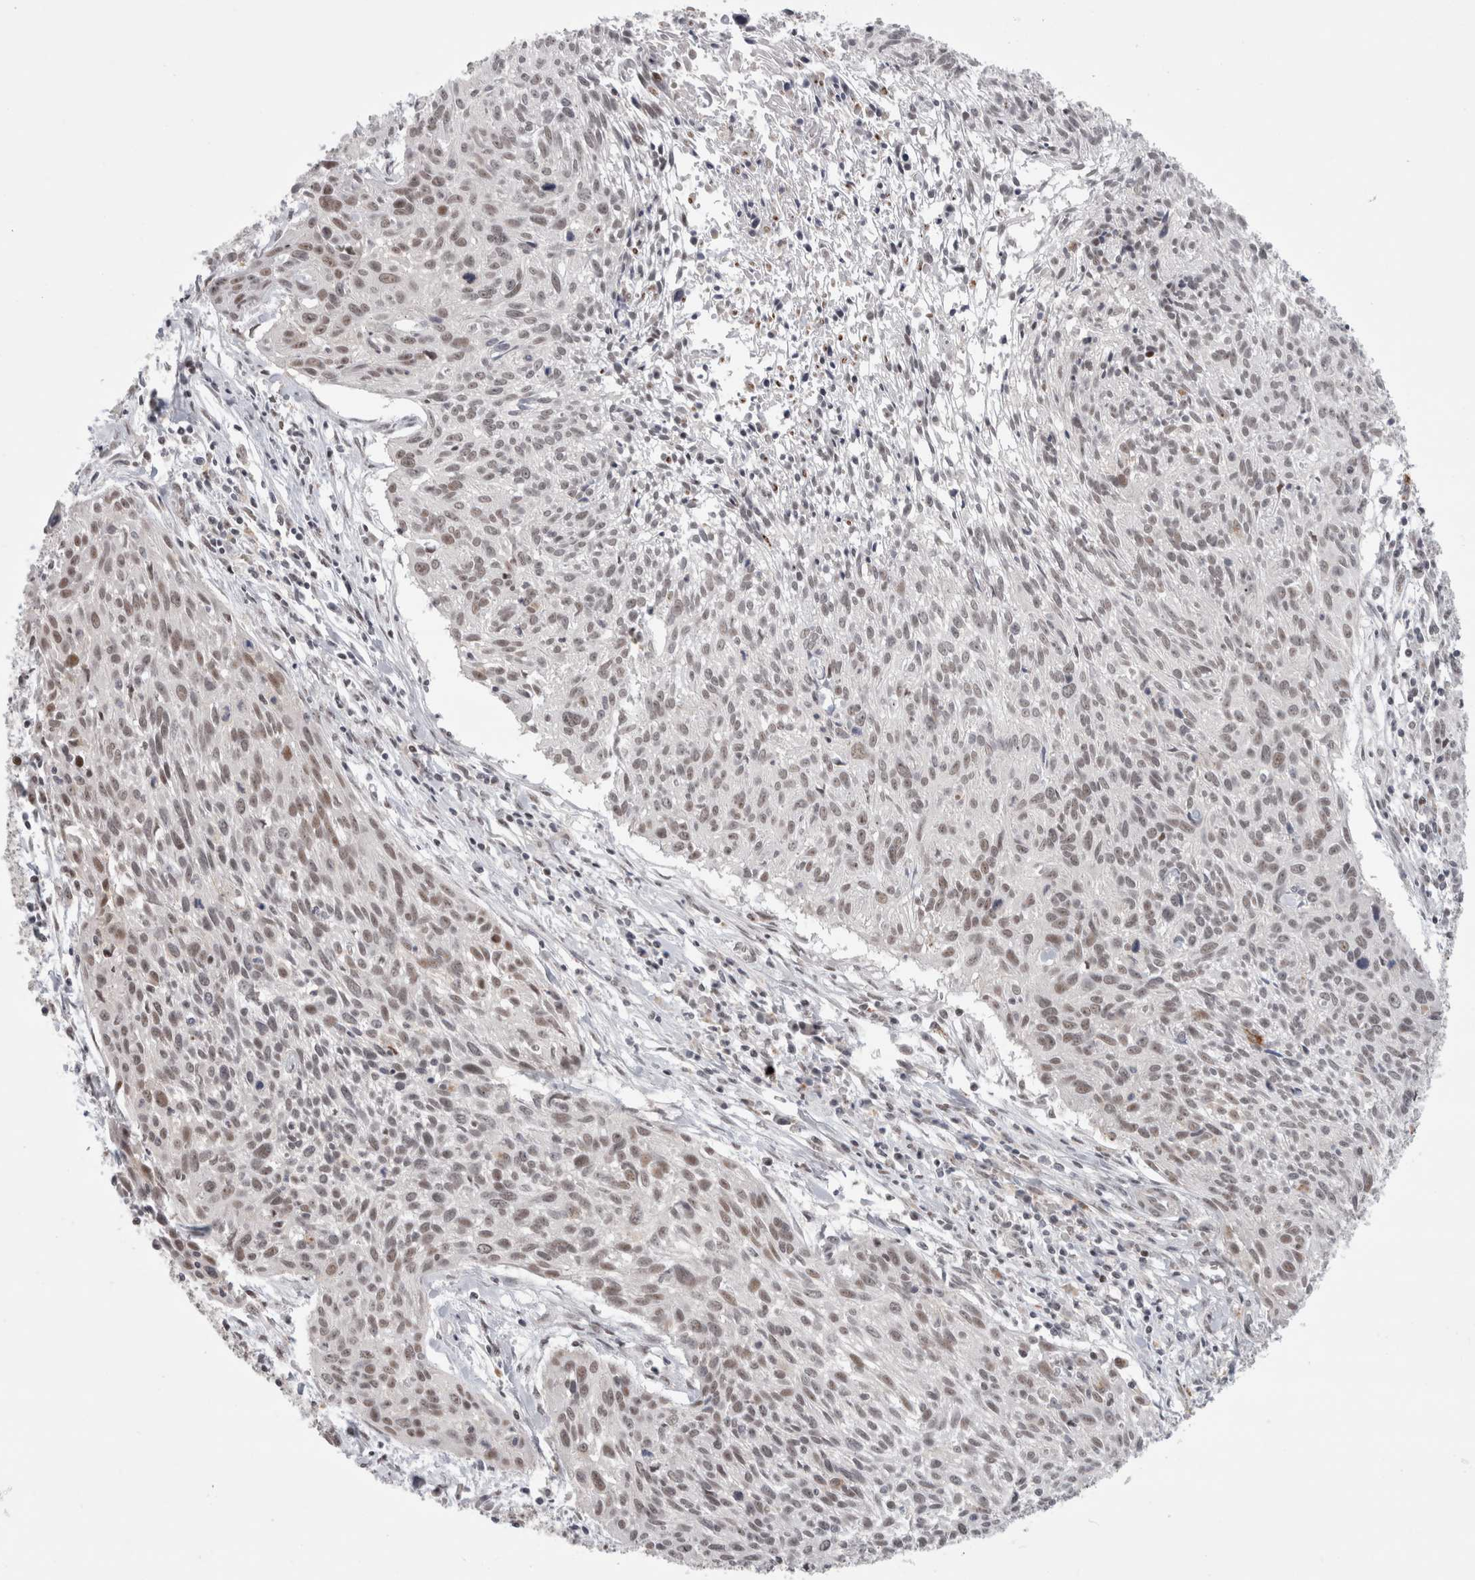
{"staining": {"intensity": "weak", "quantity": "25%-75%", "location": "nuclear"}, "tissue": "cervical cancer", "cell_type": "Tumor cells", "image_type": "cancer", "snomed": [{"axis": "morphology", "description": "Squamous cell carcinoma, NOS"}, {"axis": "topography", "description": "Cervix"}], "caption": "Immunohistochemistry (IHC) micrograph of human squamous cell carcinoma (cervical) stained for a protein (brown), which shows low levels of weak nuclear staining in approximately 25%-75% of tumor cells.", "gene": "SENP6", "patient": {"sex": "female", "age": 51}}